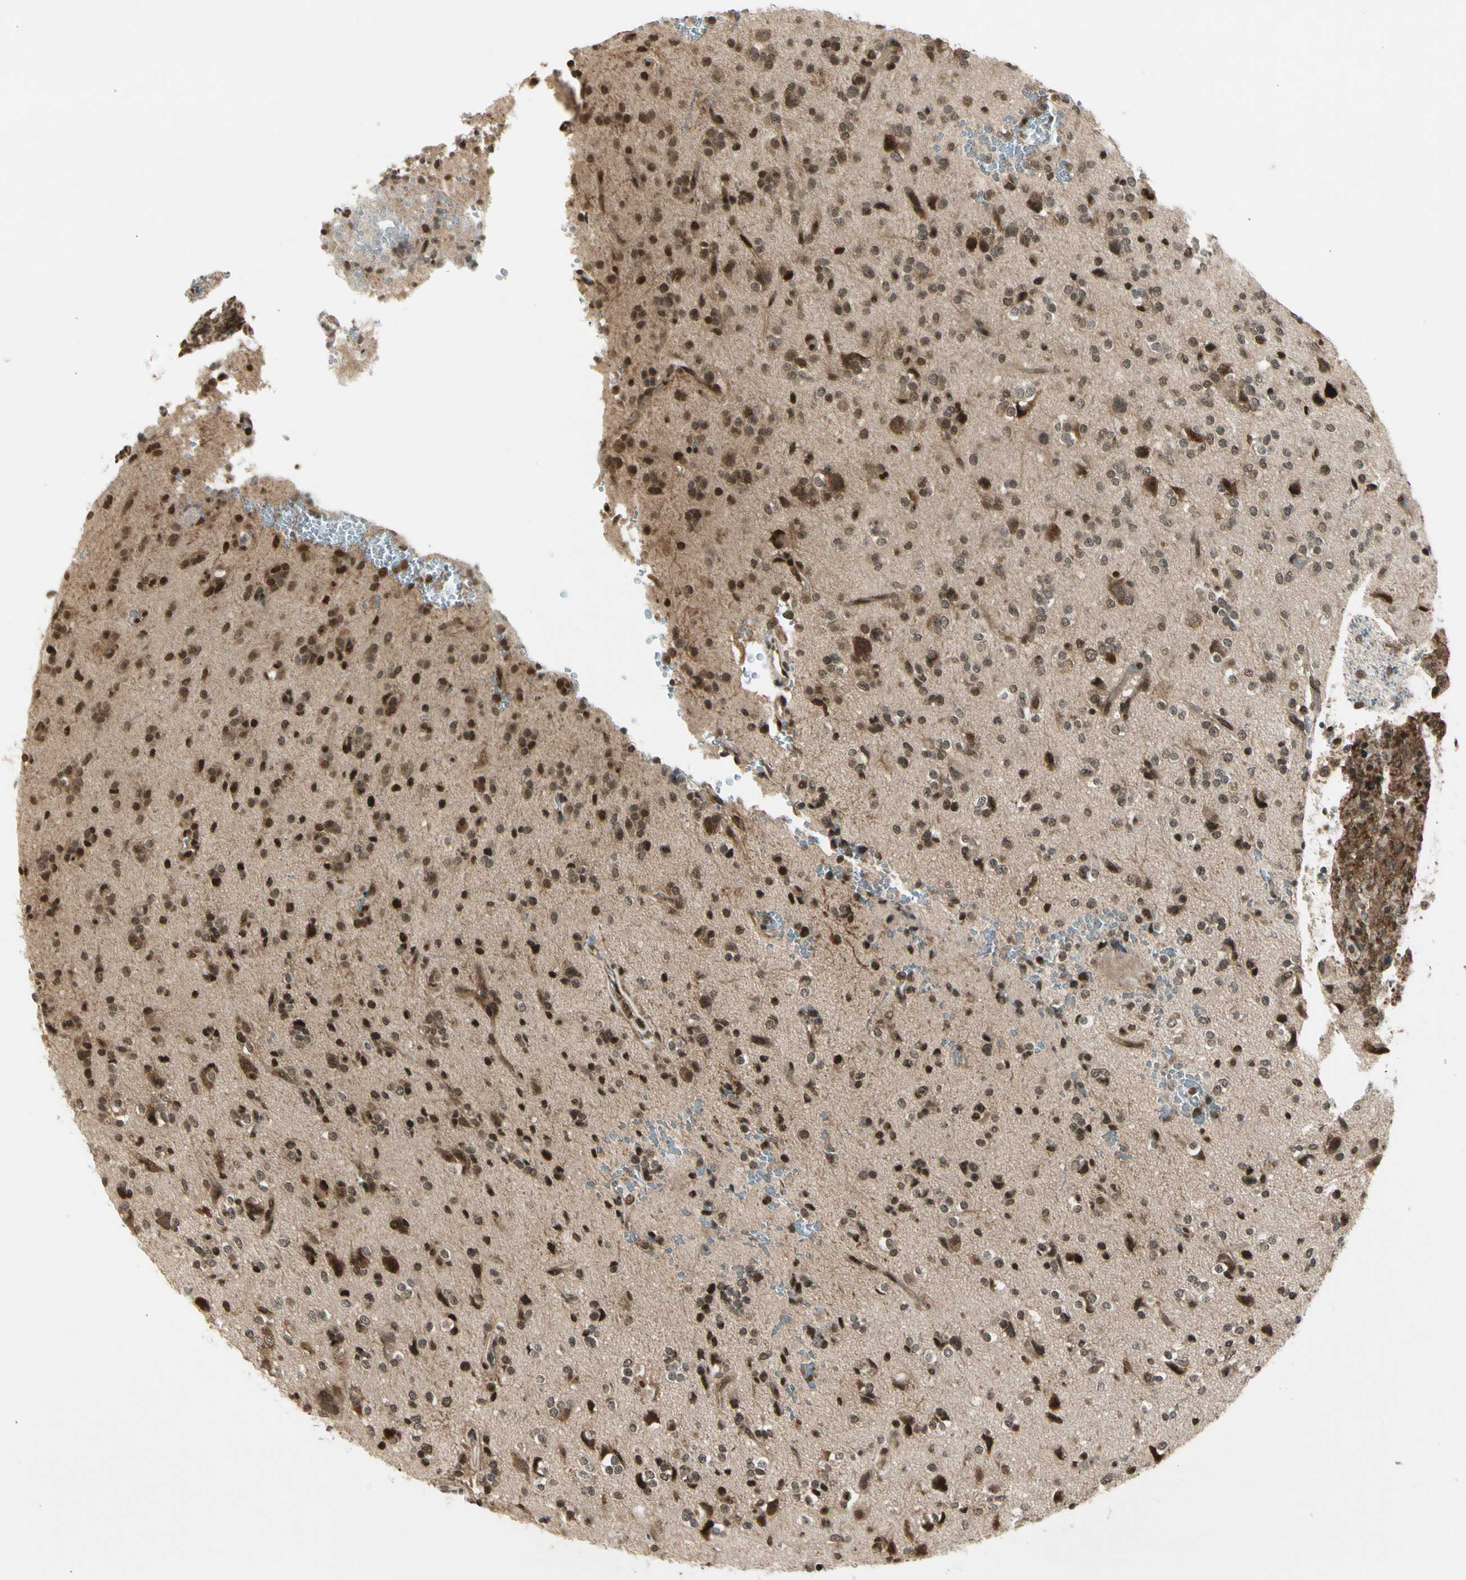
{"staining": {"intensity": "moderate", "quantity": "25%-75%", "location": "cytoplasmic/membranous,nuclear"}, "tissue": "glioma", "cell_type": "Tumor cells", "image_type": "cancer", "snomed": [{"axis": "morphology", "description": "Glioma, malignant, High grade"}, {"axis": "topography", "description": "Brain"}], "caption": "An image of malignant glioma (high-grade) stained for a protein reveals moderate cytoplasmic/membranous and nuclear brown staining in tumor cells. The staining was performed using DAB (3,3'-diaminobenzidine) to visualize the protein expression in brown, while the nuclei were stained in blue with hematoxylin (Magnification: 20x).", "gene": "SMN2", "patient": {"sex": "male", "age": 47}}